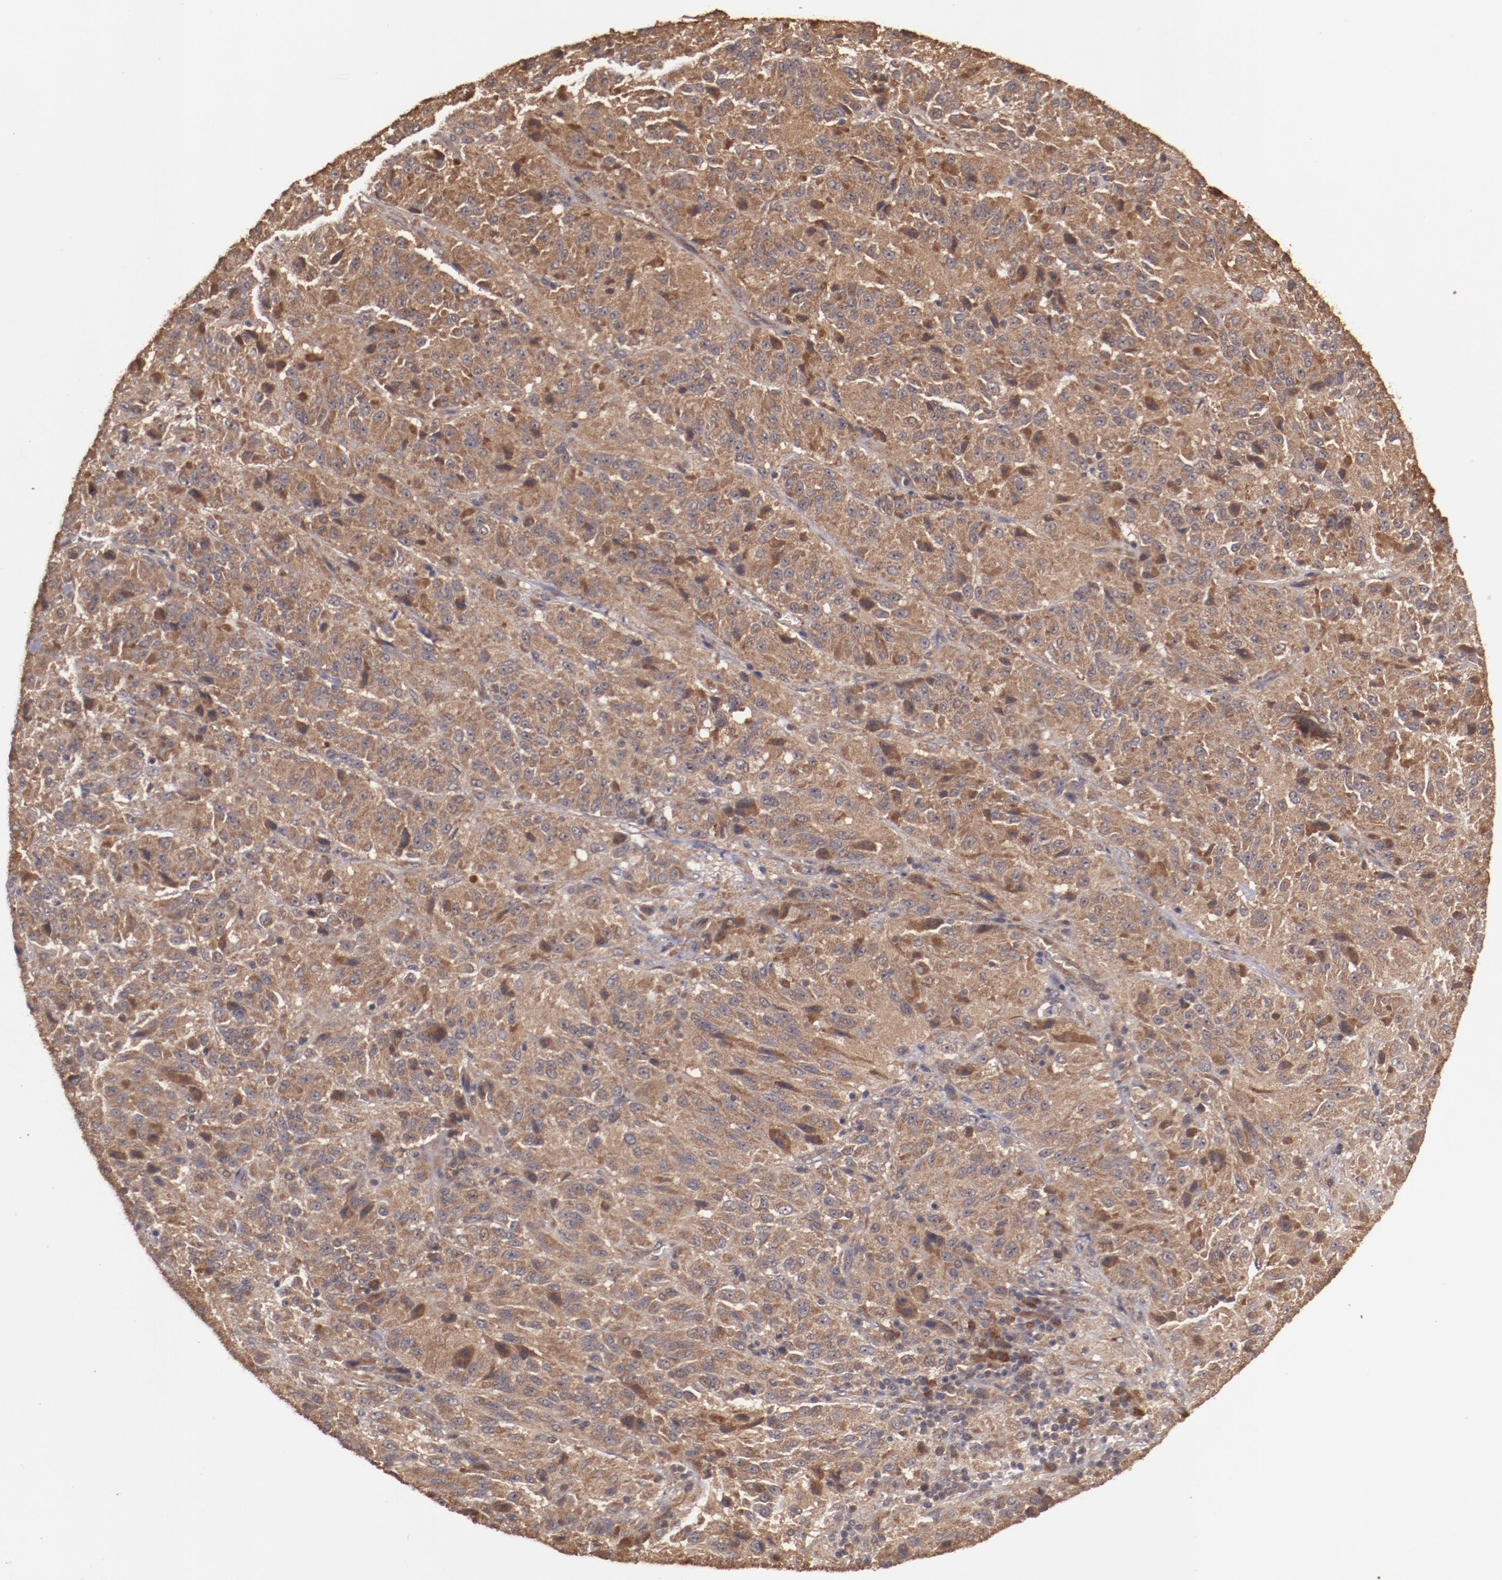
{"staining": {"intensity": "strong", "quantity": ">75%", "location": "cytoplasmic/membranous"}, "tissue": "melanoma", "cell_type": "Tumor cells", "image_type": "cancer", "snomed": [{"axis": "morphology", "description": "Malignant melanoma, Metastatic site"}, {"axis": "topography", "description": "Lung"}], "caption": "Protein expression analysis of human malignant melanoma (metastatic site) reveals strong cytoplasmic/membranous expression in about >75% of tumor cells. The staining is performed using DAB (3,3'-diaminobenzidine) brown chromogen to label protein expression. The nuclei are counter-stained blue using hematoxylin.", "gene": "TXNDC16", "patient": {"sex": "male", "age": 64}}